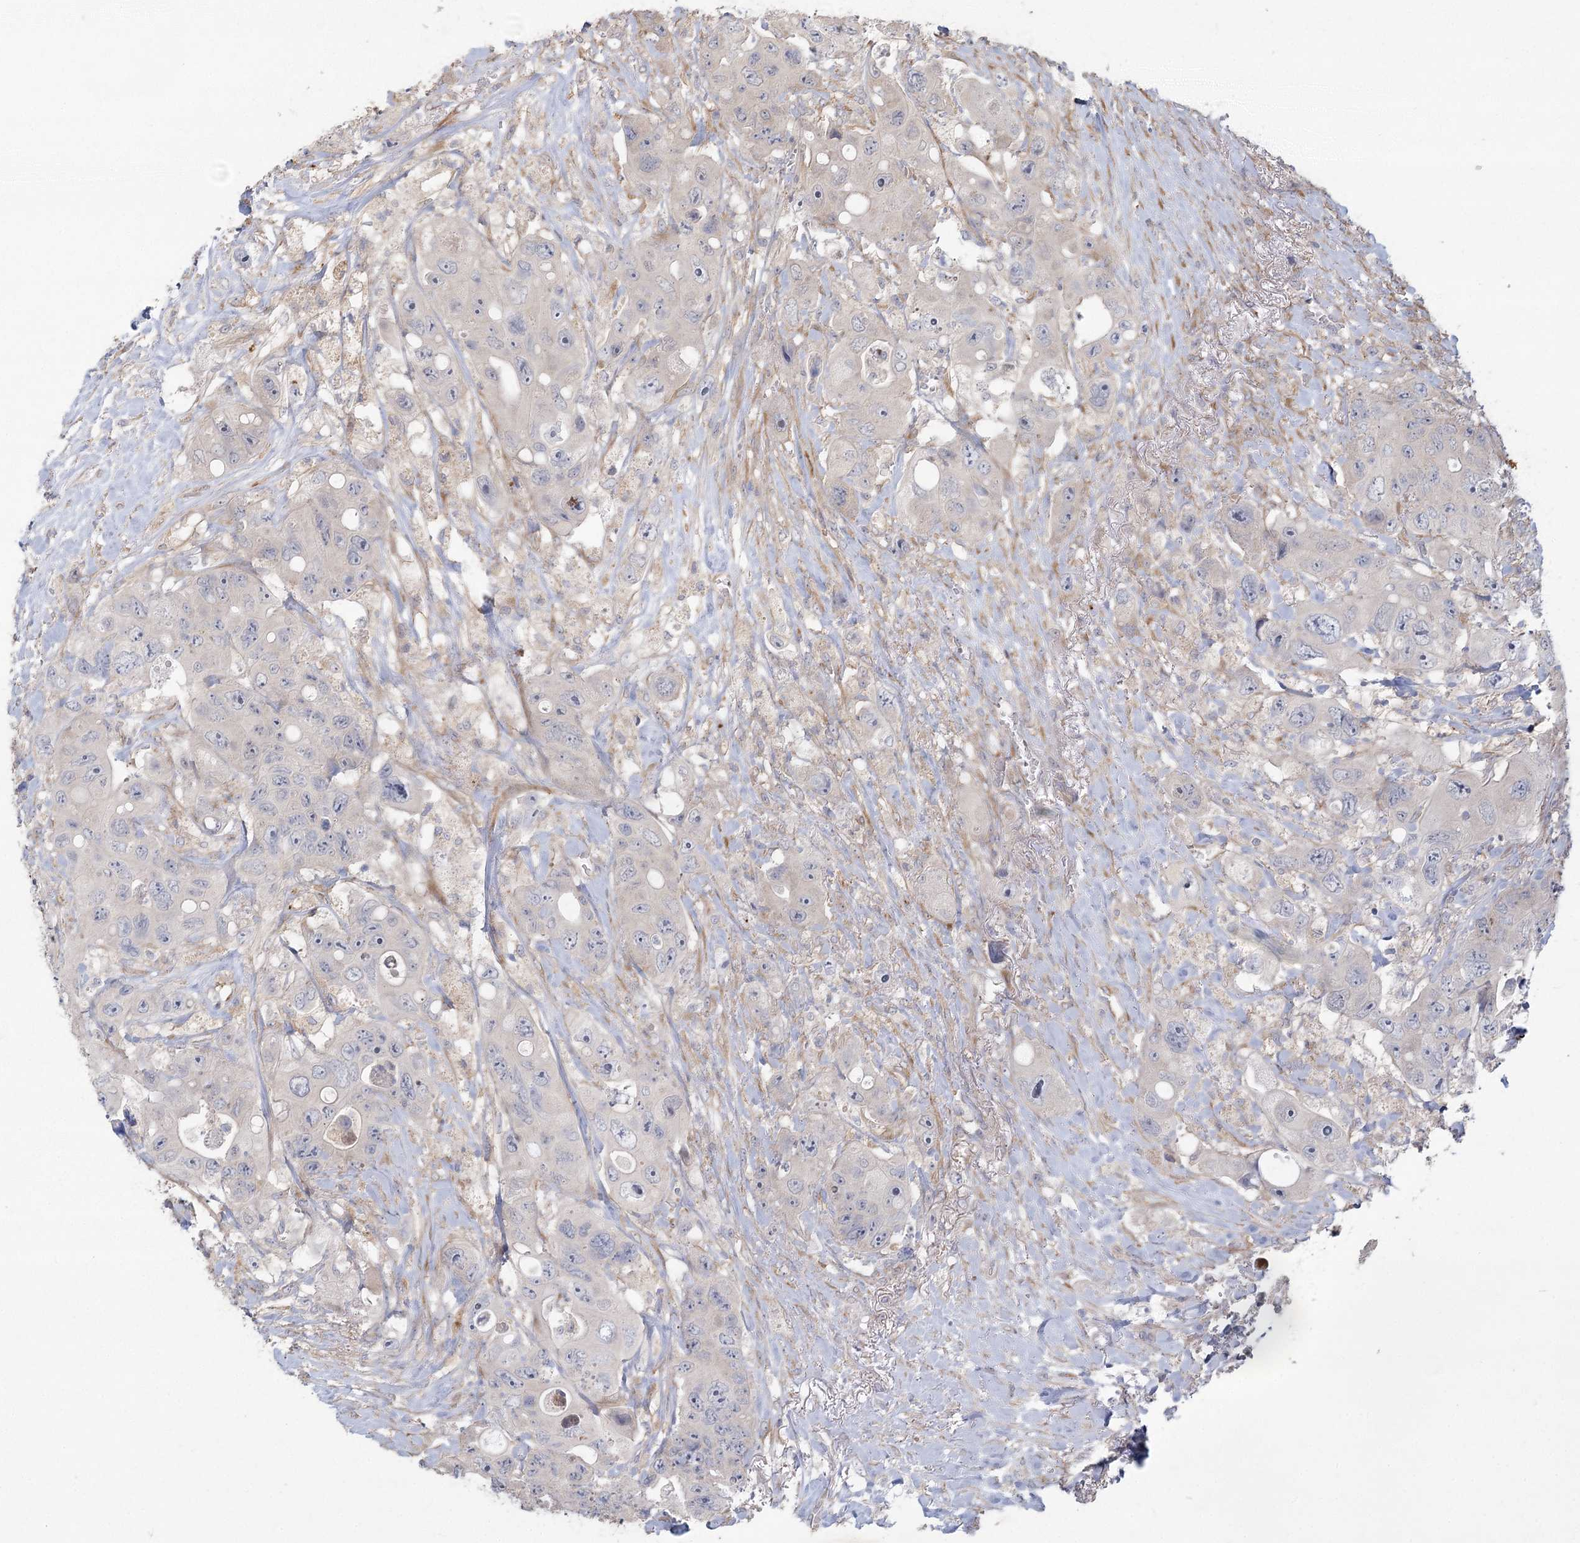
{"staining": {"intensity": "negative", "quantity": "none", "location": "none"}, "tissue": "colorectal cancer", "cell_type": "Tumor cells", "image_type": "cancer", "snomed": [{"axis": "morphology", "description": "Adenocarcinoma, NOS"}, {"axis": "topography", "description": "Colon"}], "caption": "IHC of human colorectal cancer shows no expression in tumor cells. The staining is performed using DAB brown chromogen with nuclei counter-stained in using hematoxylin.", "gene": "FAM110C", "patient": {"sex": "female", "age": 46}}